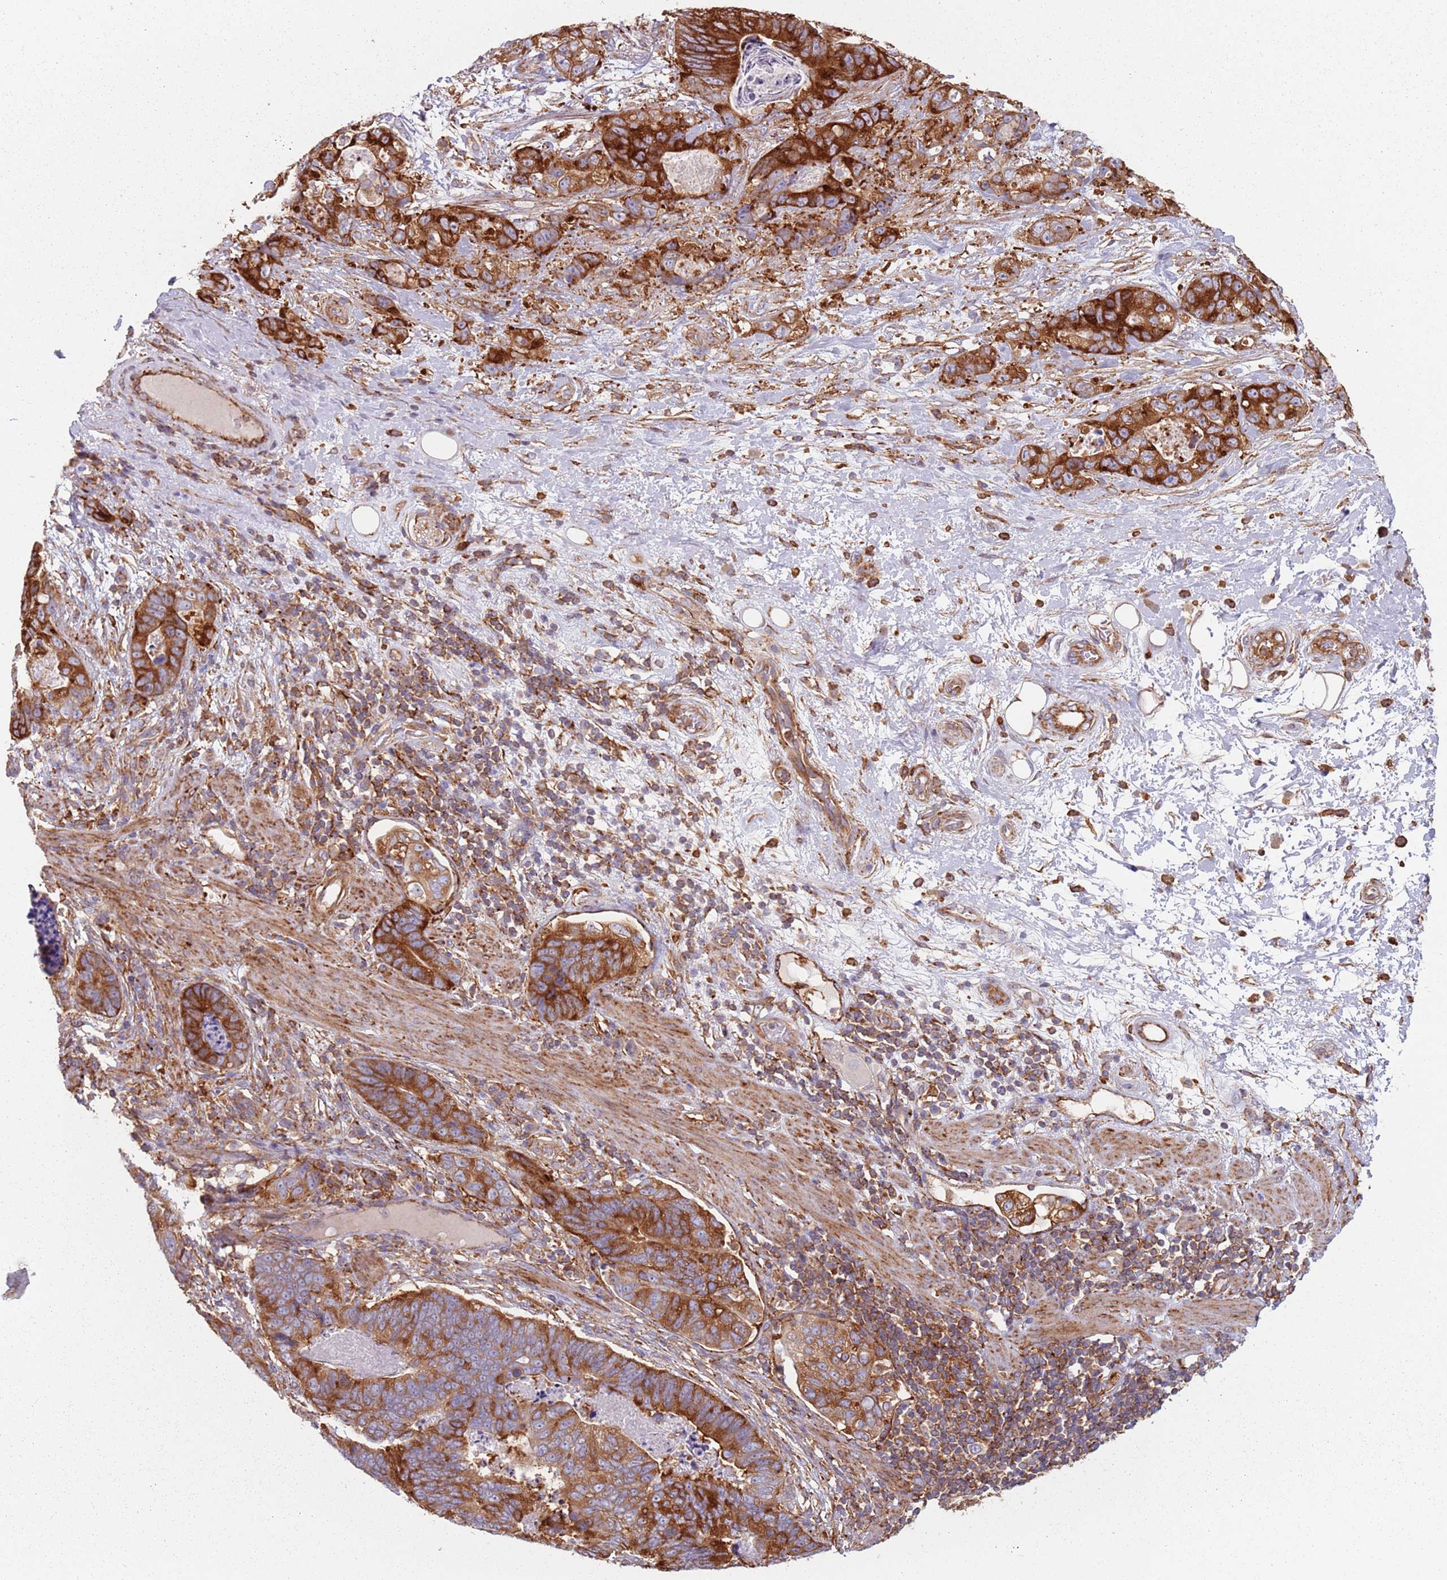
{"staining": {"intensity": "strong", "quantity": ">75%", "location": "cytoplasmic/membranous"}, "tissue": "stomach cancer", "cell_type": "Tumor cells", "image_type": "cancer", "snomed": [{"axis": "morphology", "description": "Normal tissue, NOS"}, {"axis": "morphology", "description": "Adenocarcinoma, NOS"}, {"axis": "topography", "description": "Stomach"}], "caption": "Stomach cancer (adenocarcinoma) tissue shows strong cytoplasmic/membranous positivity in about >75% of tumor cells", "gene": "TPD52L2", "patient": {"sex": "female", "age": 89}}